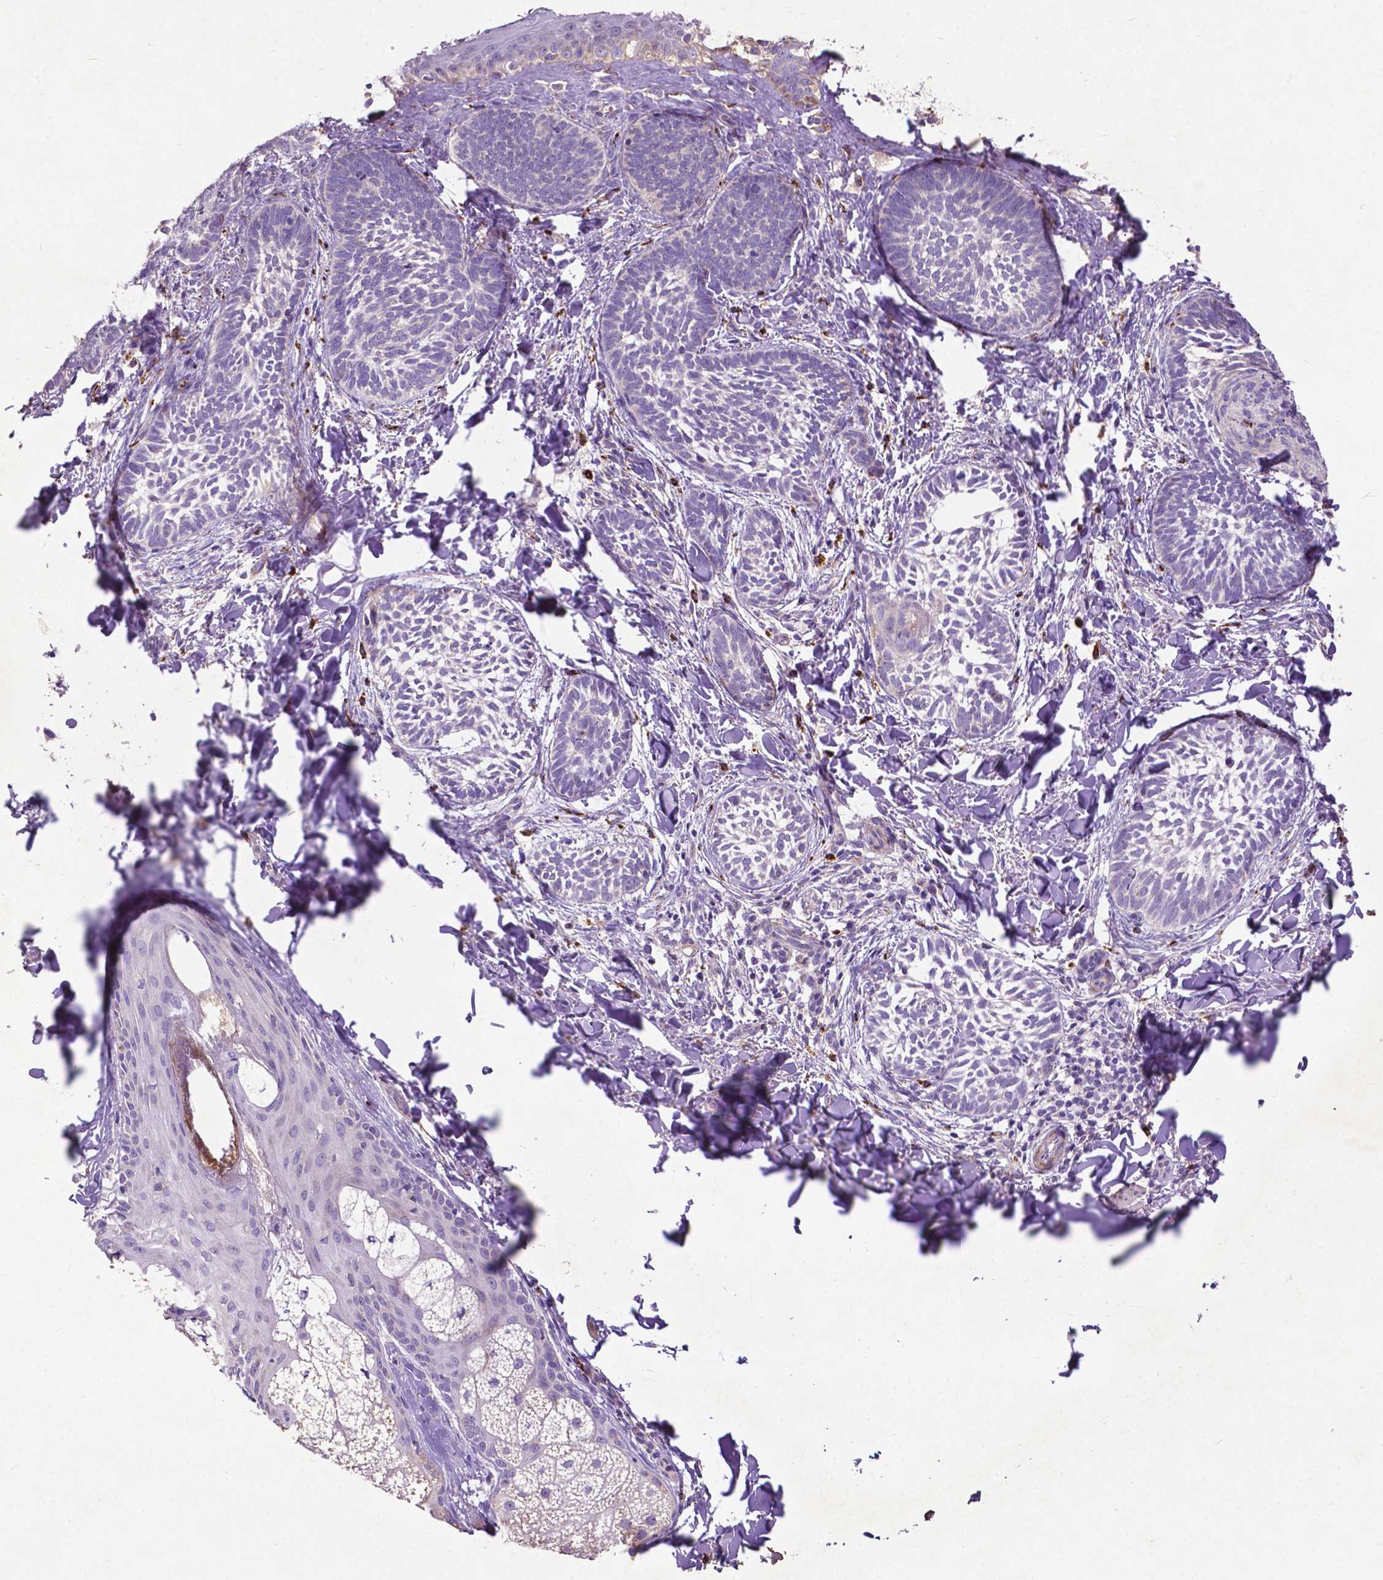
{"staining": {"intensity": "negative", "quantity": "none", "location": "none"}, "tissue": "skin cancer", "cell_type": "Tumor cells", "image_type": "cancer", "snomed": [{"axis": "morphology", "description": "Normal tissue, NOS"}, {"axis": "morphology", "description": "Basal cell carcinoma"}, {"axis": "topography", "description": "Skin"}], "caption": "Immunohistochemical staining of skin cancer (basal cell carcinoma) exhibits no significant positivity in tumor cells.", "gene": "THEGL", "patient": {"sex": "male", "age": 46}}